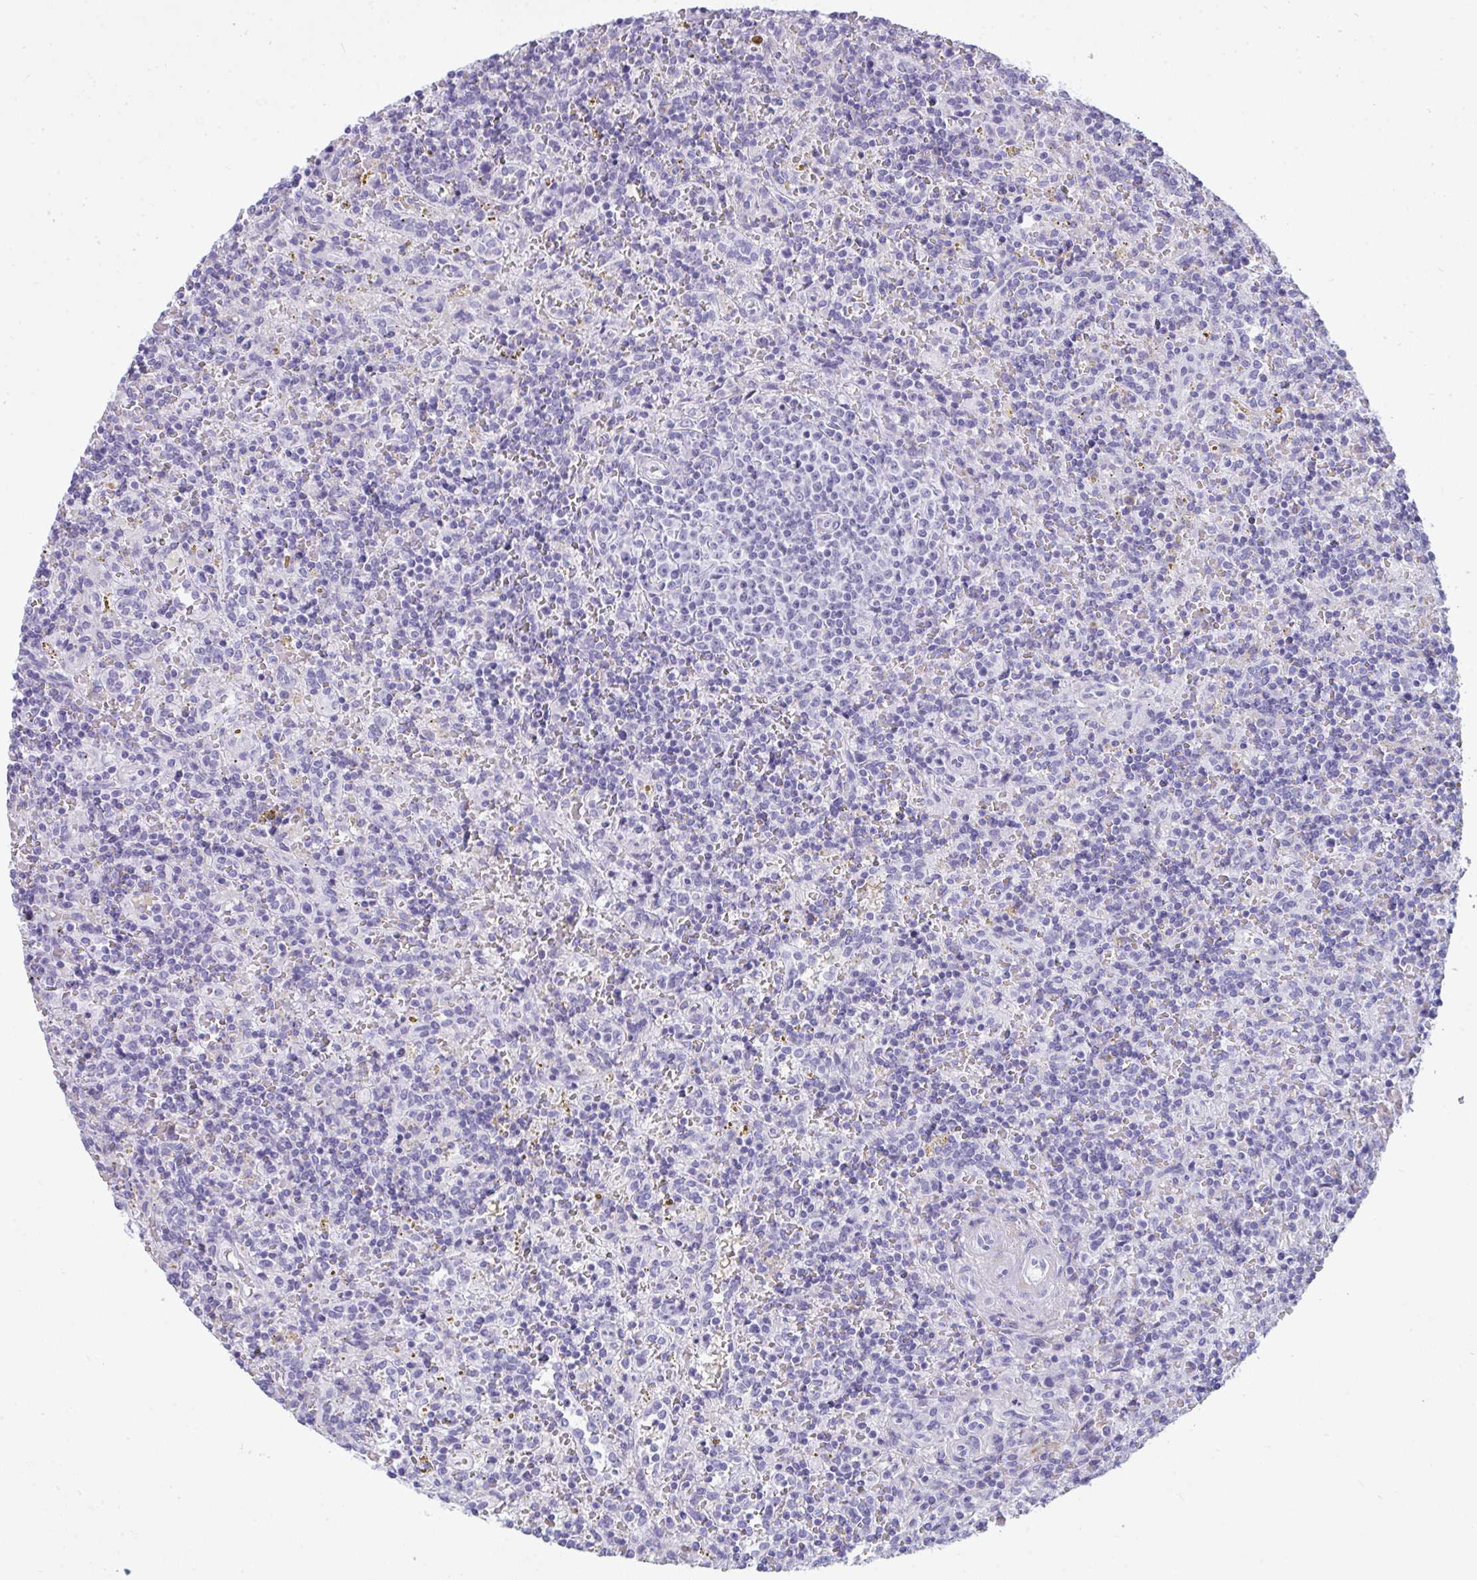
{"staining": {"intensity": "negative", "quantity": "none", "location": "none"}, "tissue": "lymphoma", "cell_type": "Tumor cells", "image_type": "cancer", "snomed": [{"axis": "morphology", "description": "Malignant lymphoma, non-Hodgkin's type, Low grade"}, {"axis": "topography", "description": "Spleen"}], "caption": "Immunohistochemistry photomicrograph of human lymphoma stained for a protein (brown), which reveals no staining in tumor cells.", "gene": "MYH10", "patient": {"sex": "male", "age": 67}}